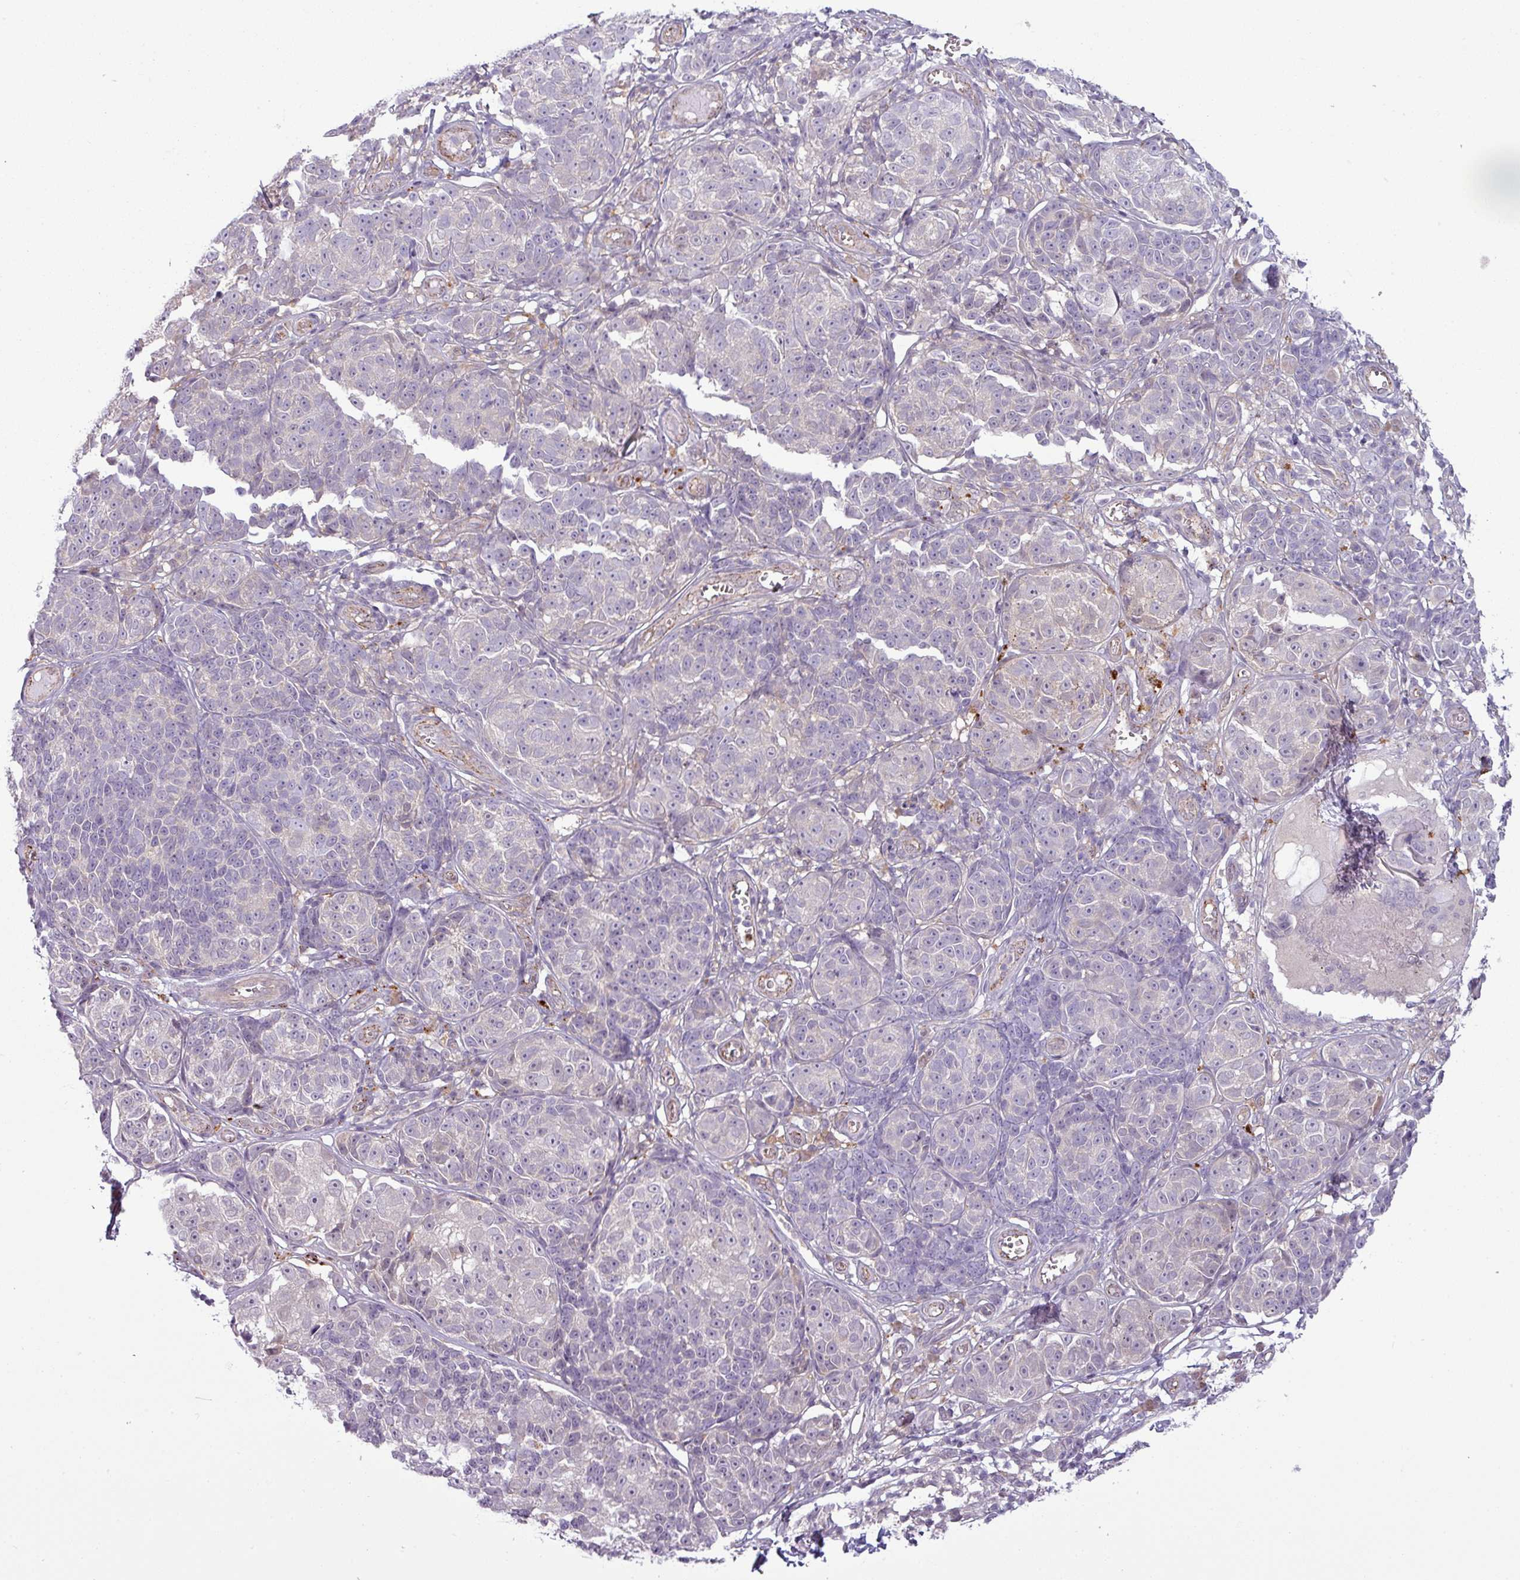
{"staining": {"intensity": "negative", "quantity": "none", "location": "none"}, "tissue": "melanoma", "cell_type": "Tumor cells", "image_type": "cancer", "snomed": [{"axis": "morphology", "description": "Malignant melanoma, NOS"}, {"axis": "topography", "description": "Skin"}], "caption": "The histopathology image reveals no staining of tumor cells in melanoma. (Stains: DAB (3,3'-diaminobenzidine) IHC with hematoxylin counter stain, Microscopy: brightfield microscopy at high magnification).", "gene": "CCDC144A", "patient": {"sex": "male", "age": 73}}